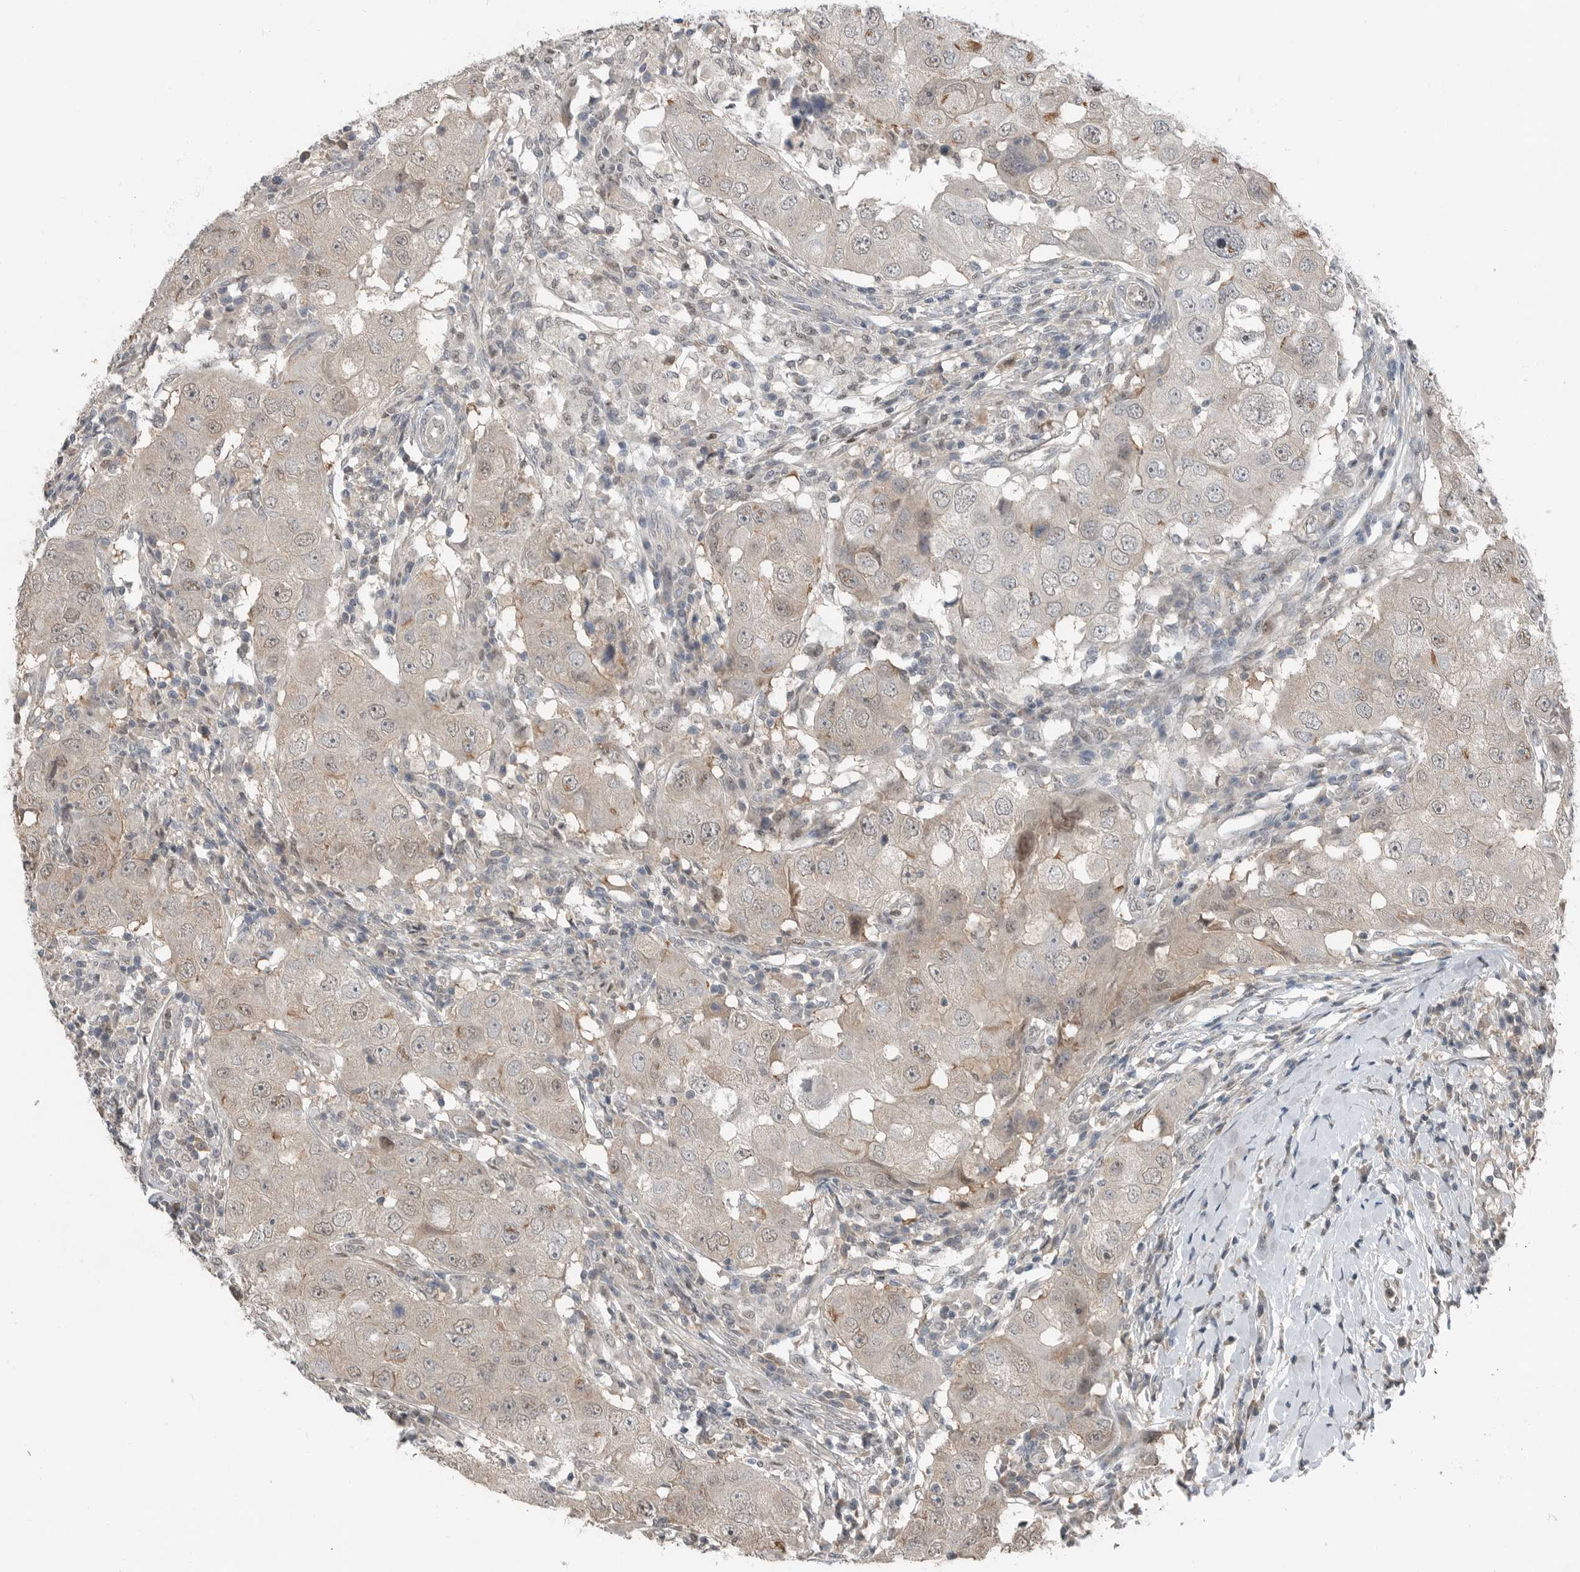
{"staining": {"intensity": "negative", "quantity": "none", "location": "none"}, "tissue": "breast cancer", "cell_type": "Tumor cells", "image_type": "cancer", "snomed": [{"axis": "morphology", "description": "Duct carcinoma"}, {"axis": "topography", "description": "Breast"}], "caption": "Immunohistochemical staining of human invasive ductal carcinoma (breast) demonstrates no significant expression in tumor cells.", "gene": "MFAP3L", "patient": {"sex": "female", "age": 27}}